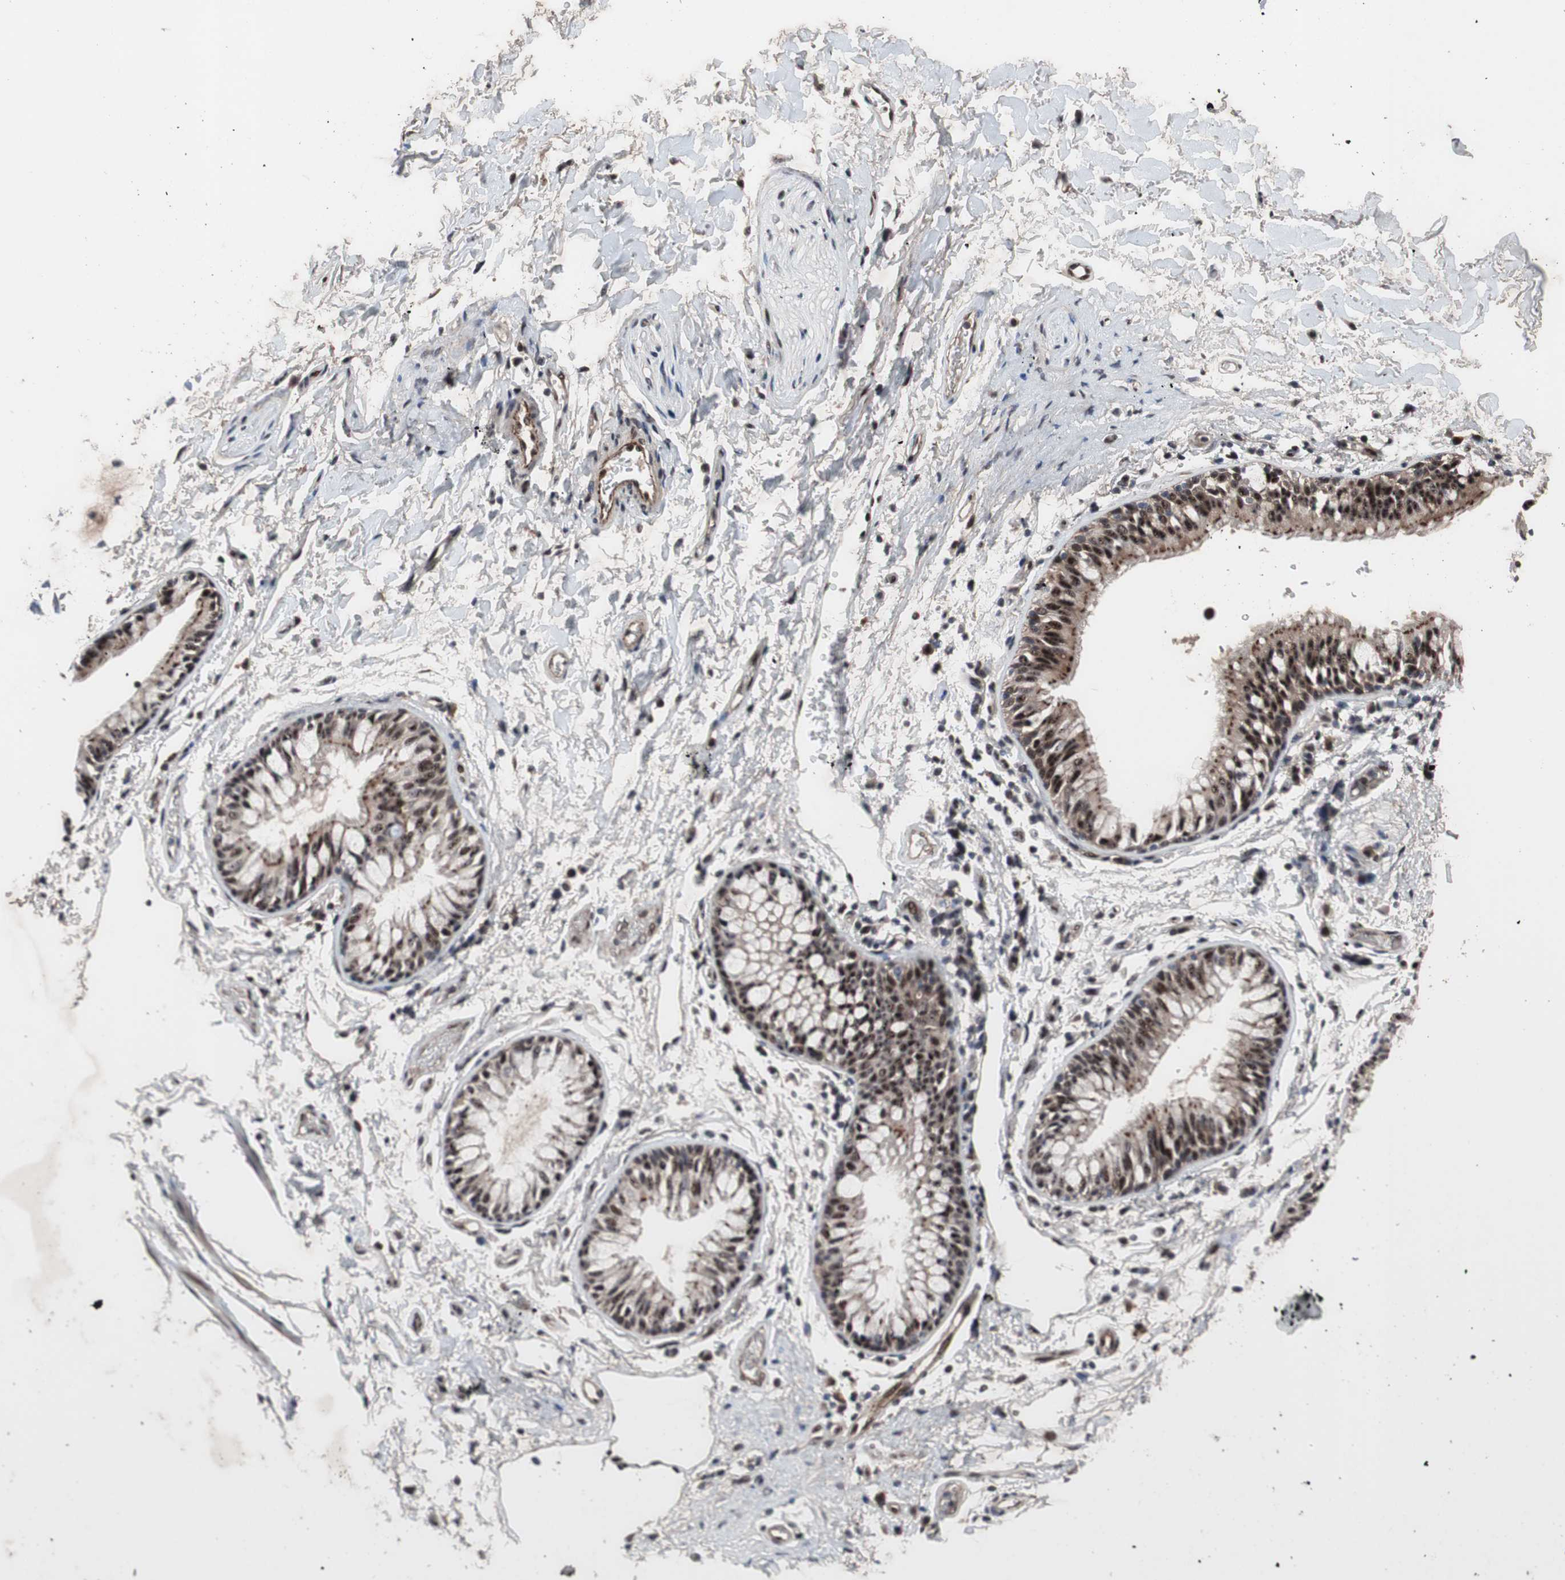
{"staining": {"intensity": "weak", "quantity": ">75%", "location": "cytoplasmic/membranous"}, "tissue": "adipose tissue", "cell_type": "Adipocytes", "image_type": "normal", "snomed": [{"axis": "morphology", "description": "Normal tissue, NOS"}, {"axis": "topography", "description": "Cartilage tissue"}, {"axis": "topography", "description": "Bronchus"}], "caption": "Protein staining of normal adipose tissue demonstrates weak cytoplasmic/membranous expression in approximately >75% of adipocytes.", "gene": "PINX1", "patient": {"sex": "female", "age": 73}}